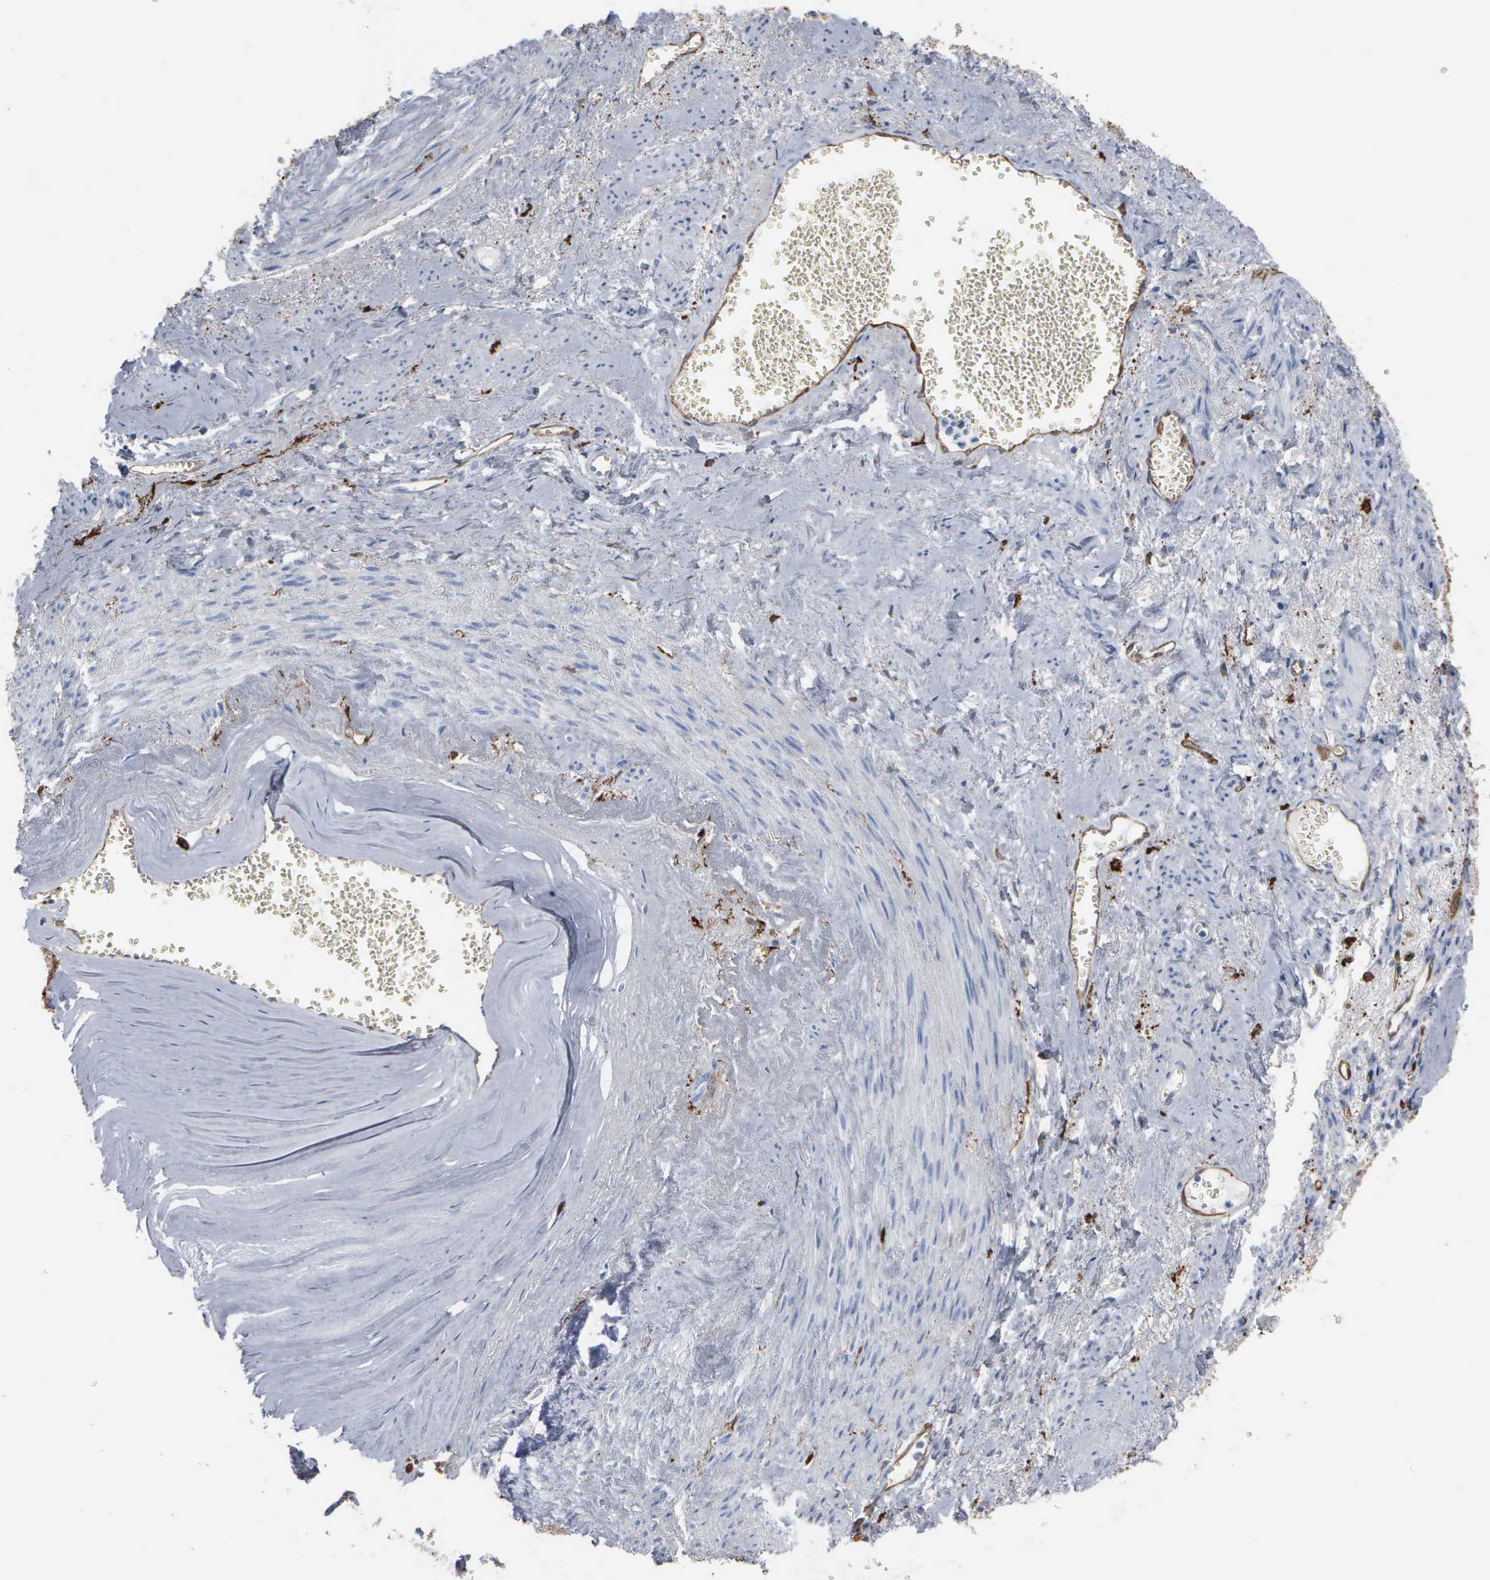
{"staining": {"intensity": "negative", "quantity": "none", "location": "none"}, "tissue": "endometrial cancer", "cell_type": "Tumor cells", "image_type": "cancer", "snomed": [{"axis": "morphology", "description": "Adenocarcinoma, NOS"}, {"axis": "topography", "description": "Endometrium"}], "caption": "Endometrial adenocarcinoma was stained to show a protein in brown. There is no significant positivity in tumor cells.", "gene": "FSCN1", "patient": {"sex": "female", "age": 75}}